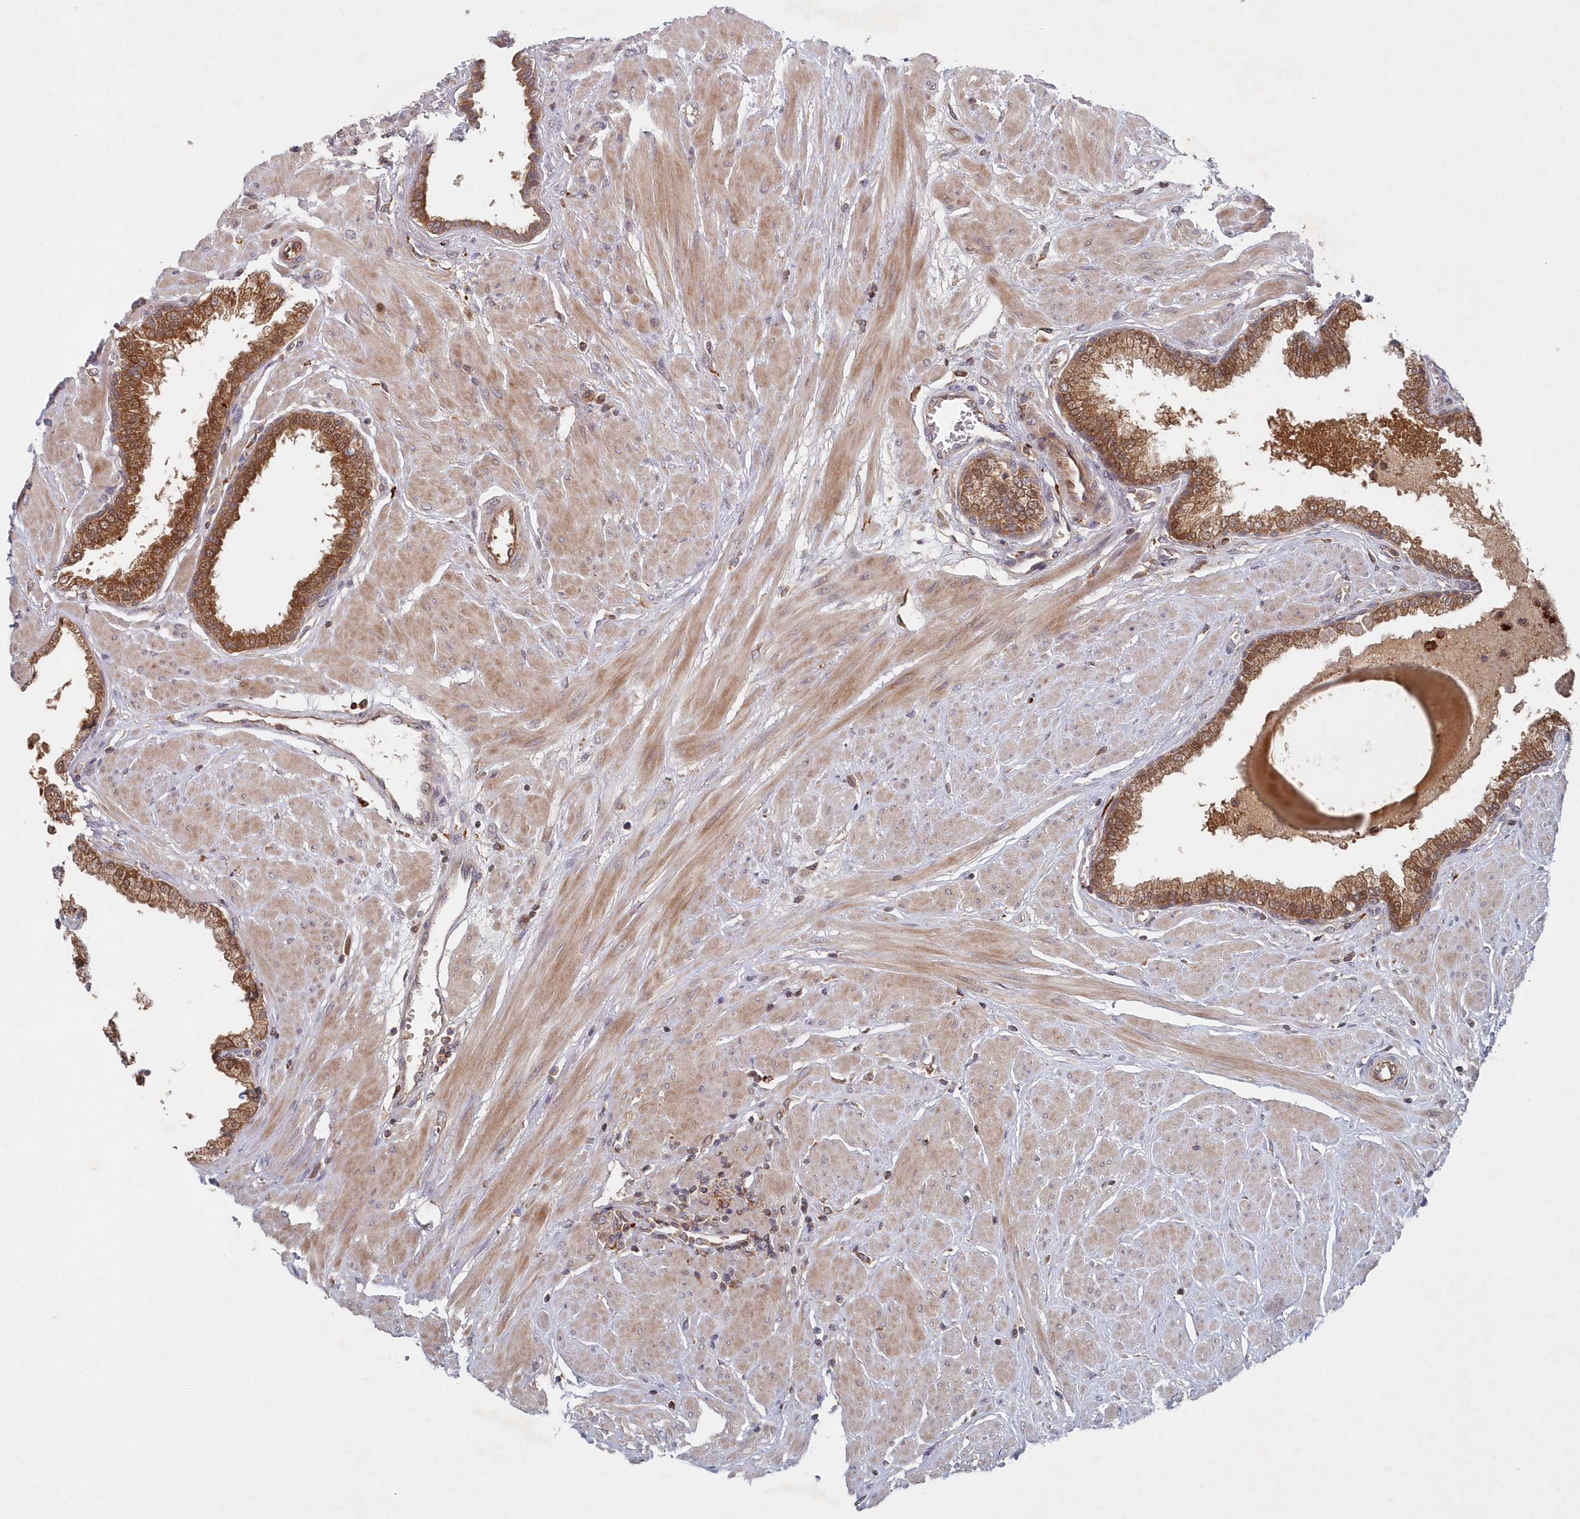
{"staining": {"intensity": "moderate", "quantity": ">75%", "location": "cytoplasmic/membranous"}, "tissue": "prostate", "cell_type": "Glandular cells", "image_type": "normal", "snomed": [{"axis": "morphology", "description": "Normal tissue, NOS"}, {"axis": "topography", "description": "Prostate"}], "caption": "Prostate stained with DAB immunohistochemistry displays medium levels of moderate cytoplasmic/membranous positivity in about >75% of glandular cells.", "gene": "ASNSD1", "patient": {"sex": "male", "age": 51}}